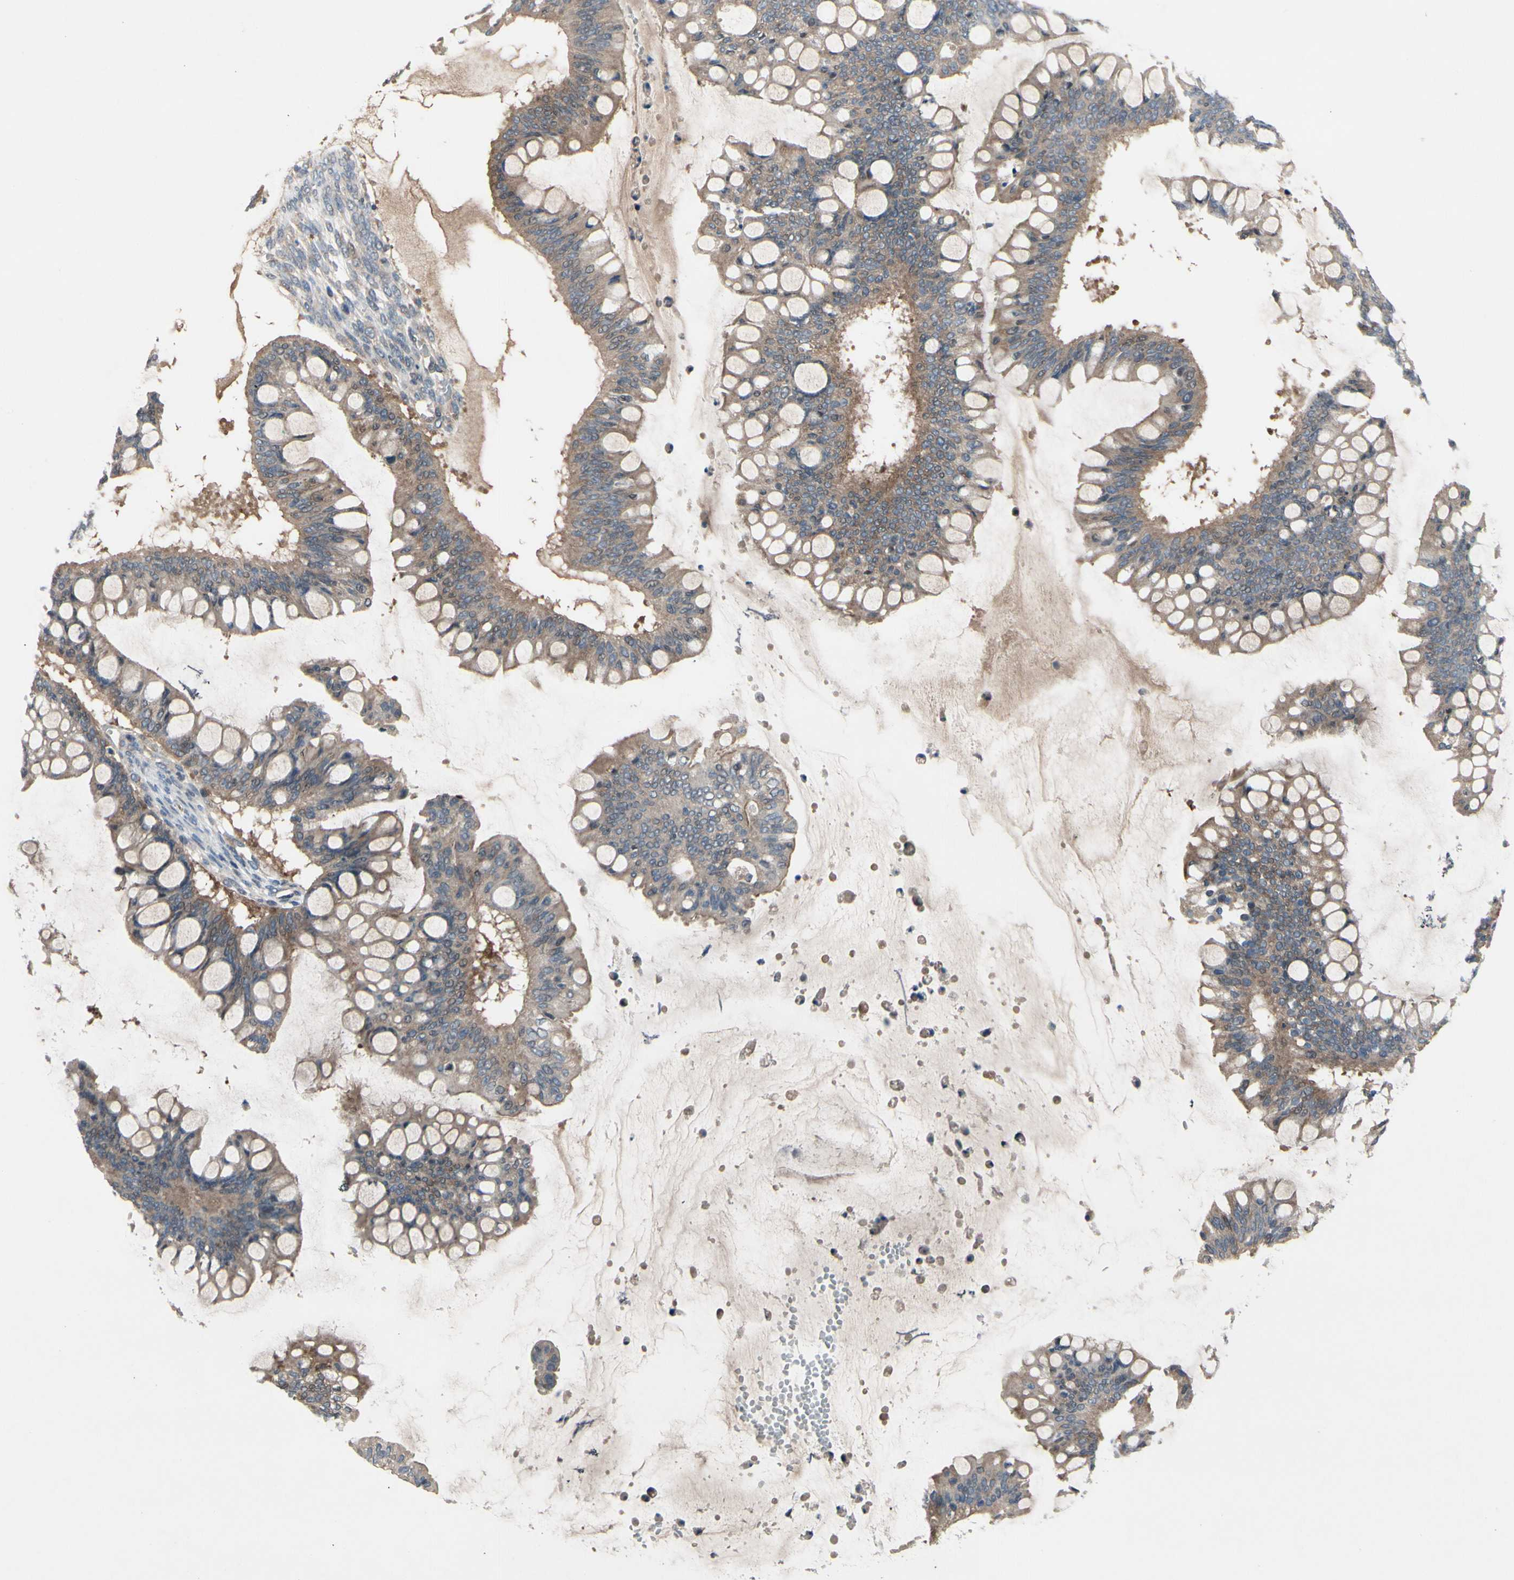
{"staining": {"intensity": "weak", "quantity": ">75%", "location": "cytoplasmic/membranous"}, "tissue": "ovarian cancer", "cell_type": "Tumor cells", "image_type": "cancer", "snomed": [{"axis": "morphology", "description": "Cystadenocarcinoma, mucinous, NOS"}, {"axis": "topography", "description": "Ovary"}], "caption": "Immunohistochemical staining of human mucinous cystadenocarcinoma (ovarian) demonstrates weak cytoplasmic/membranous protein expression in approximately >75% of tumor cells. The protein of interest is shown in brown color, while the nuclei are stained blue.", "gene": "ICAM5", "patient": {"sex": "female", "age": 73}}